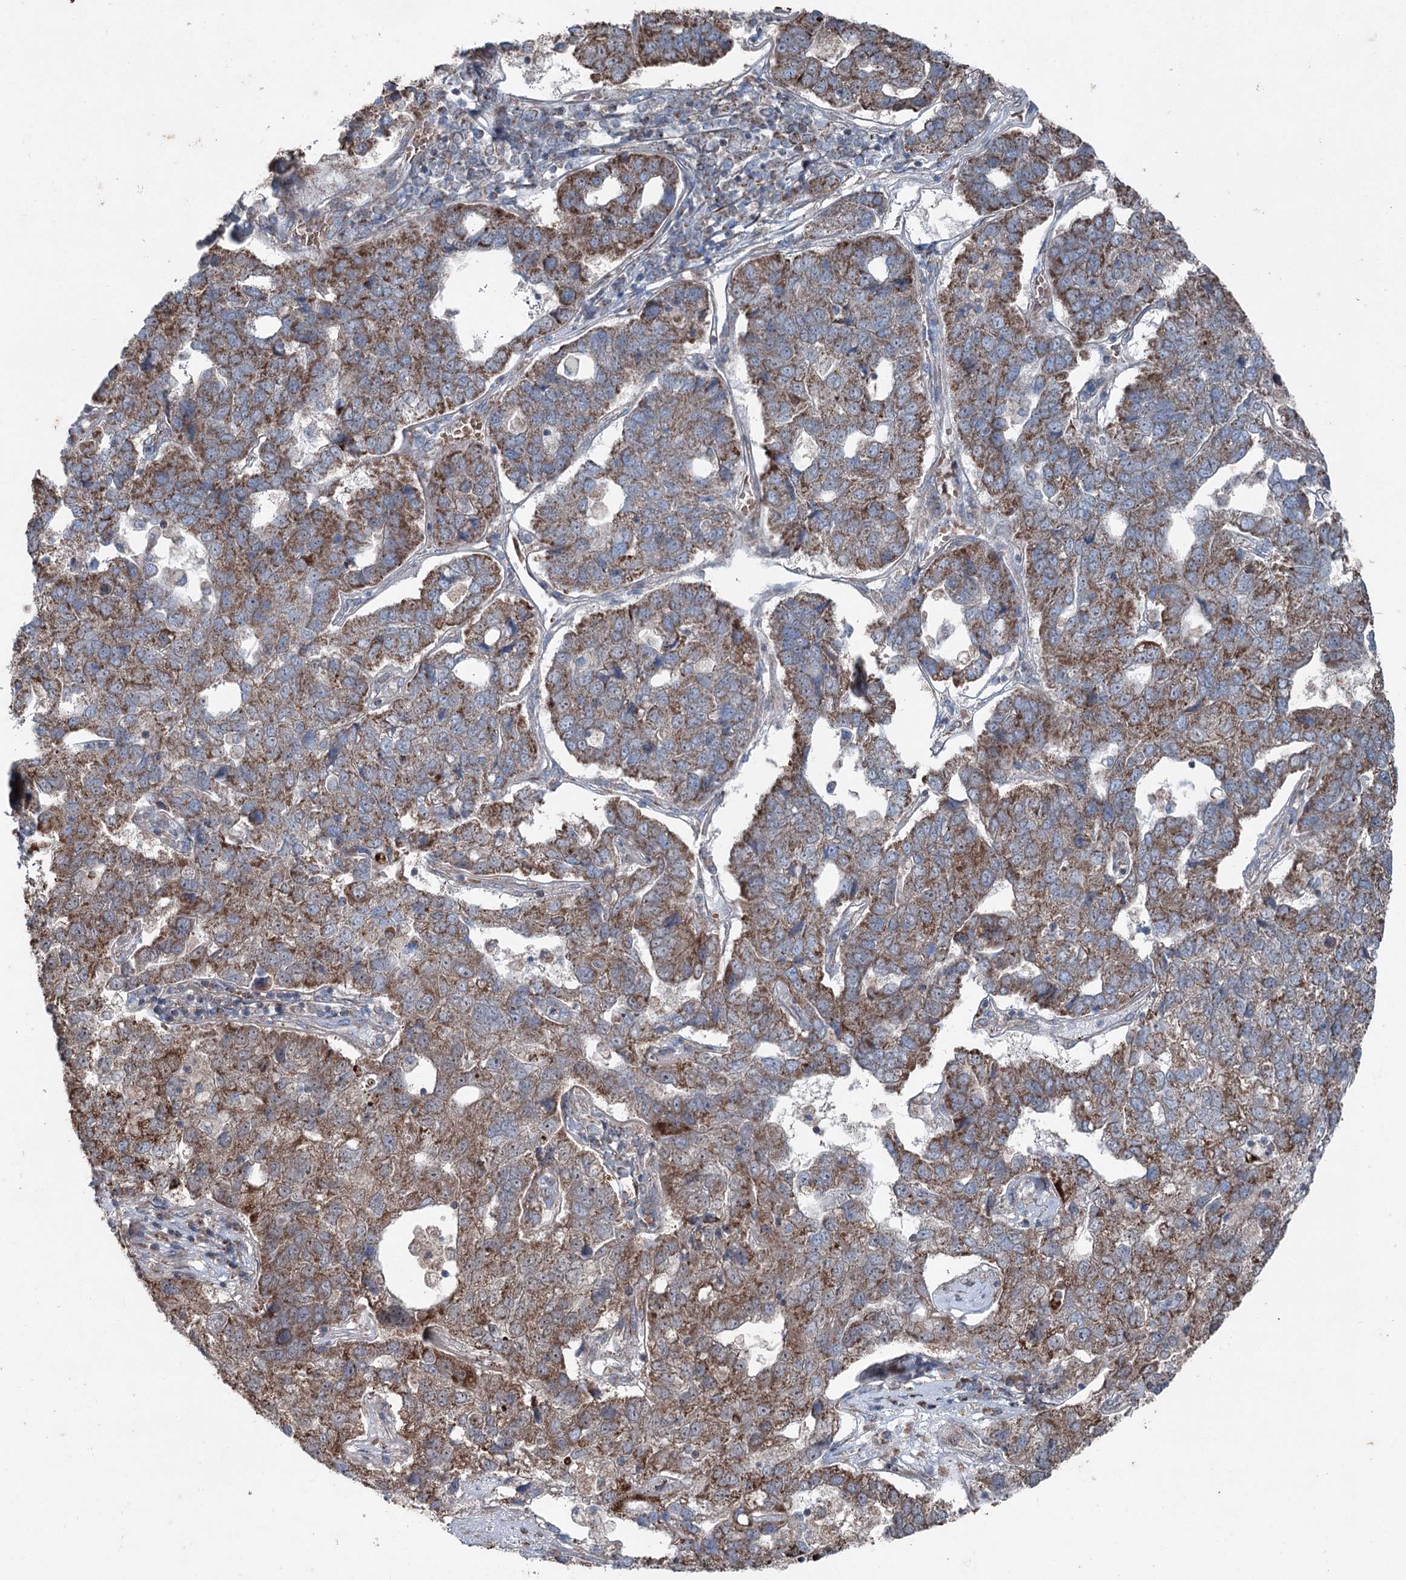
{"staining": {"intensity": "strong", "quantity": "25%-75%", "location": "cytoplasmic/membranous"}, "tissue": "pancreatic cancer", "cell_type": "Tumor cells", "image_type": "cancer", "snomed": [{"axis": "morphology", "description": "Adenocarcinoma, NOS"}, {"axis": "topography", "description": "Pancreas"}], "caption": "Immunohistochemistry of adenocarcinoma (pancreatic) demonstrates high levels of strong cytoplasmic/membranous positivity in approximately 25%-75% of tumor cells.", "gene": "UCN3", "patient": {"sex": "female", "age": 61}}